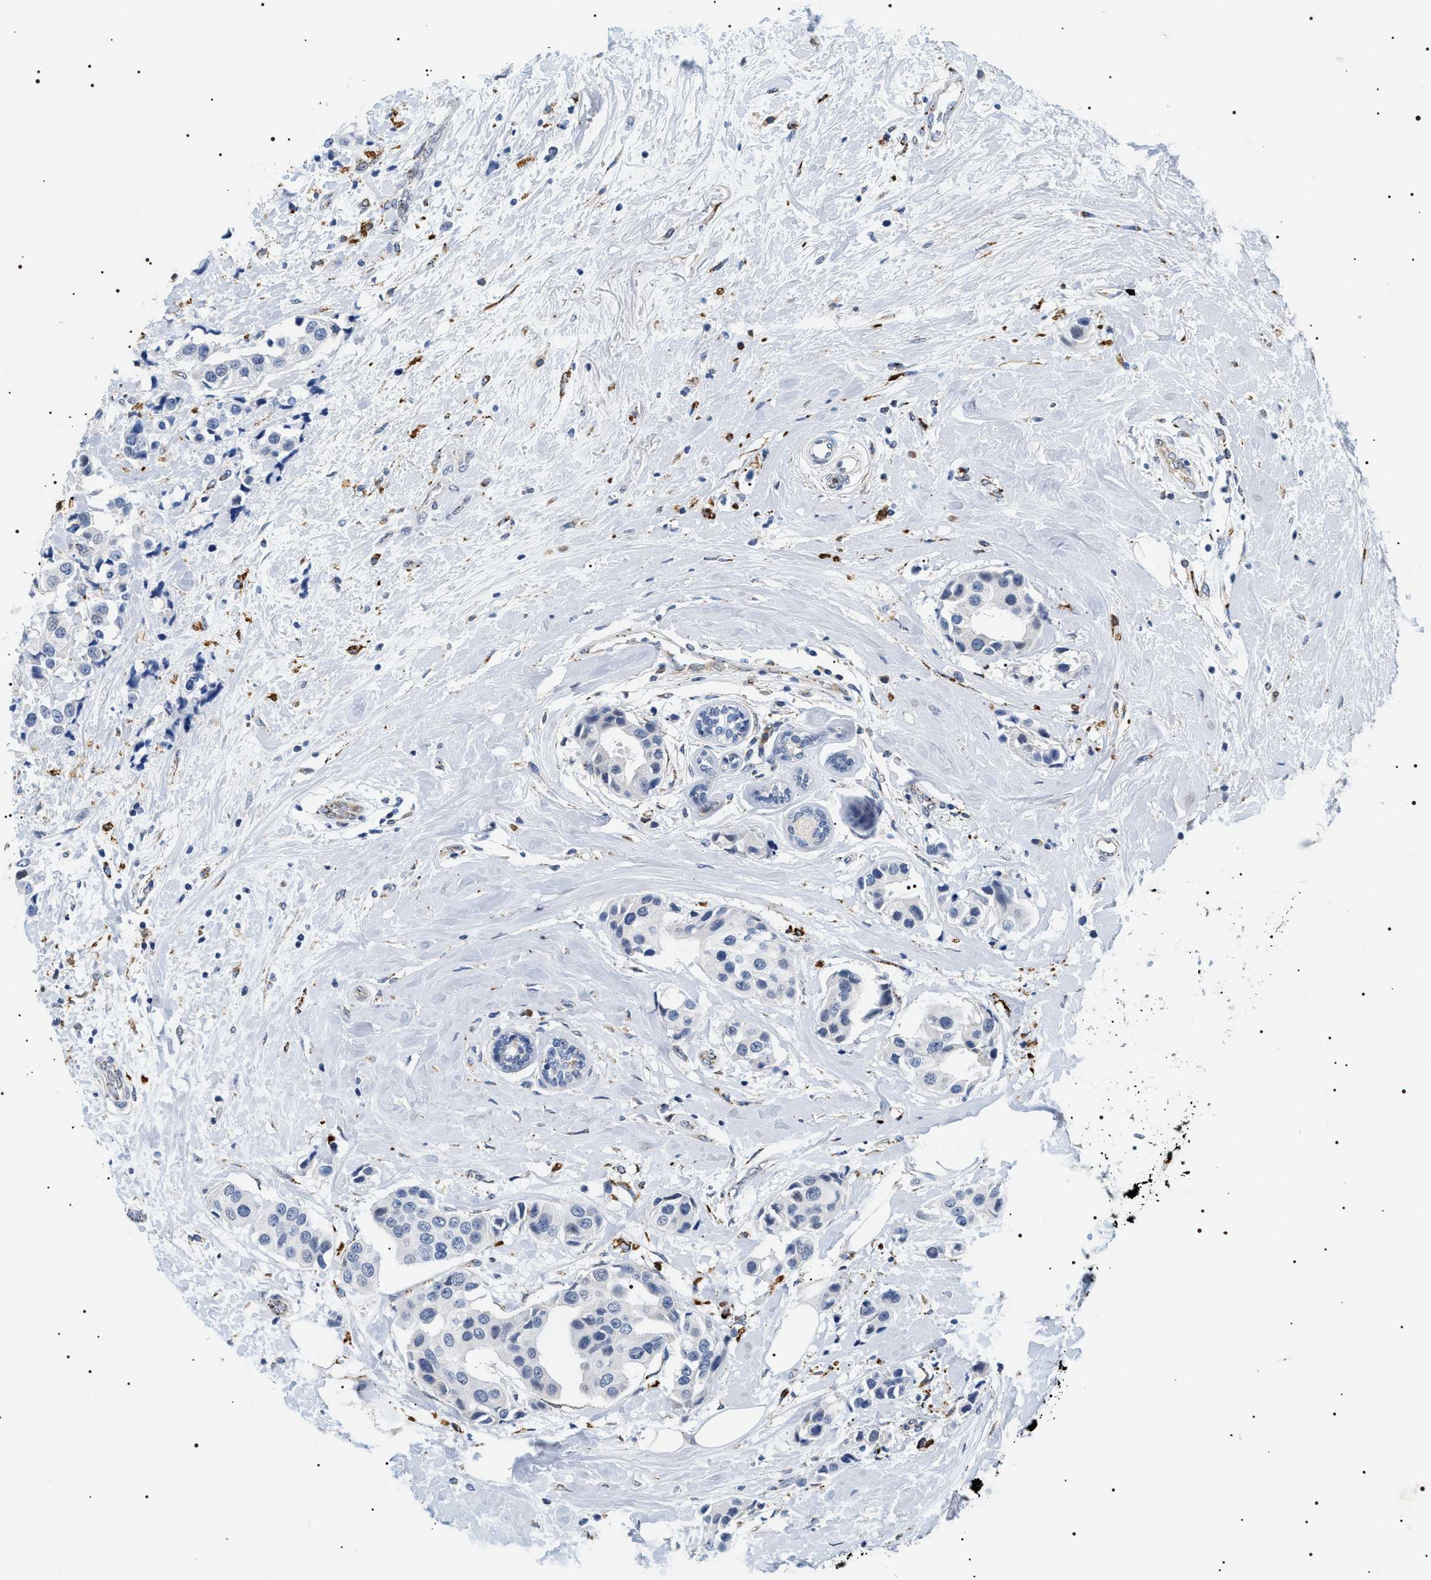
{"staining": {"intensity": "negative", "quantity": "none", "location": "none"}, "tissue": "breast cancer", "cell_type": "Tumor cells", "image_type": "cancer", "snomed": [{"axis": "morphology", "description": "Normal tissue, NOS"}, {"axis": "morphology", "description": "Duct carcinoma"}, {"axis": "topography", "description": "Breast"}], "caption": "Tumor cells show no significant expression in infiltrating ductal carcinoma (breast).", "gene": "HSD17B11", "patient": {"sex": "female", "age": 39}}